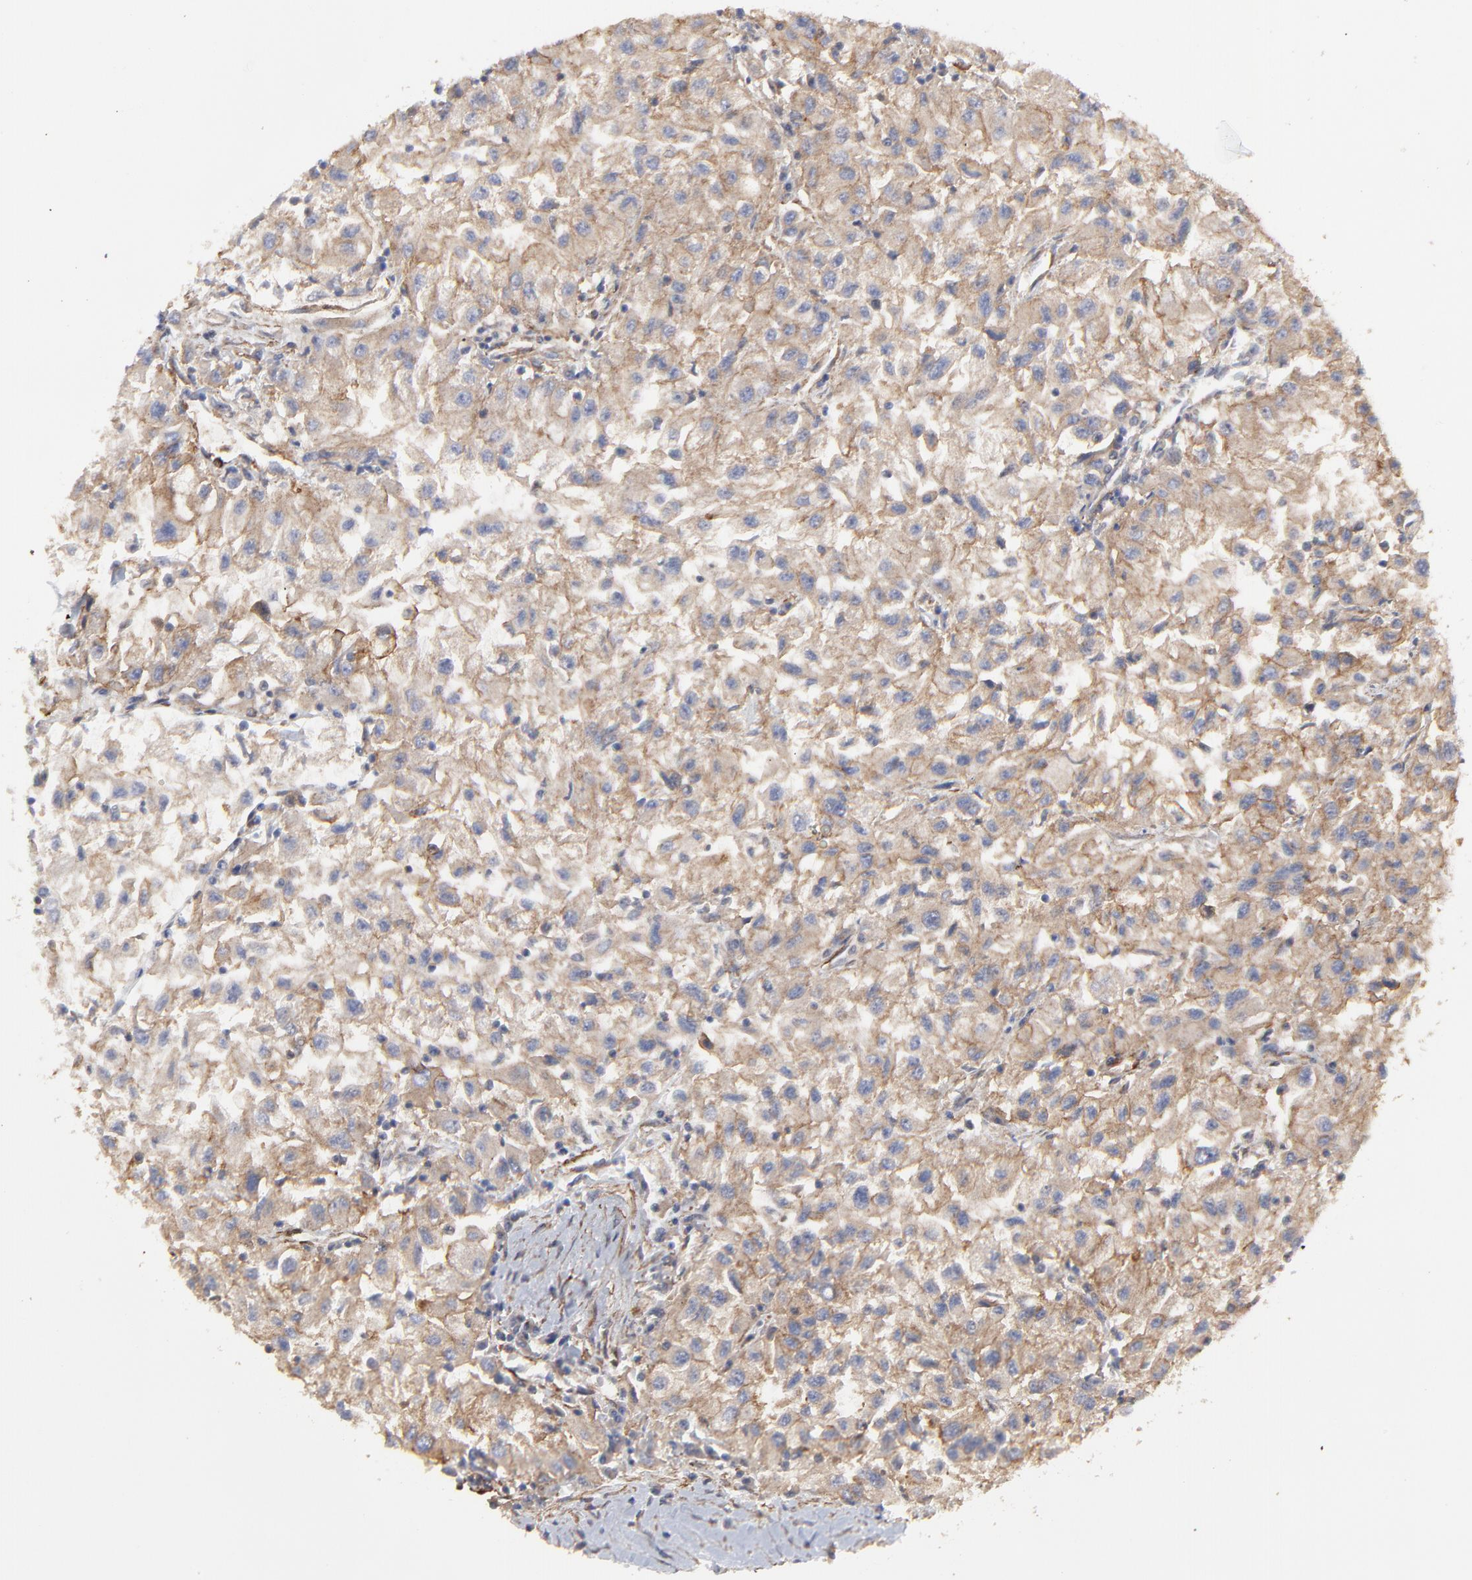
{"staining": {"intensity": "moderate", "quantity": ">75%", "location": "cytoplasmic/membranous"}, "tissue": "renal cancer", "cell_type": "Tumor cells", "image_type": "cancer", "snomed": [{"axis": "morphology", "description": "Adenocarcinoma, NOS"}, {"axis": "topography", "description": "Kidney"}], "caption": "Protein expression by immunohistochemistry exhibits moderate cytoplasmic/membranous staining in about >75% of tumor cells in renal adenocarcinoma.", "gene": "ARMT1", "patient": {"sex": "male", "age": 59}}